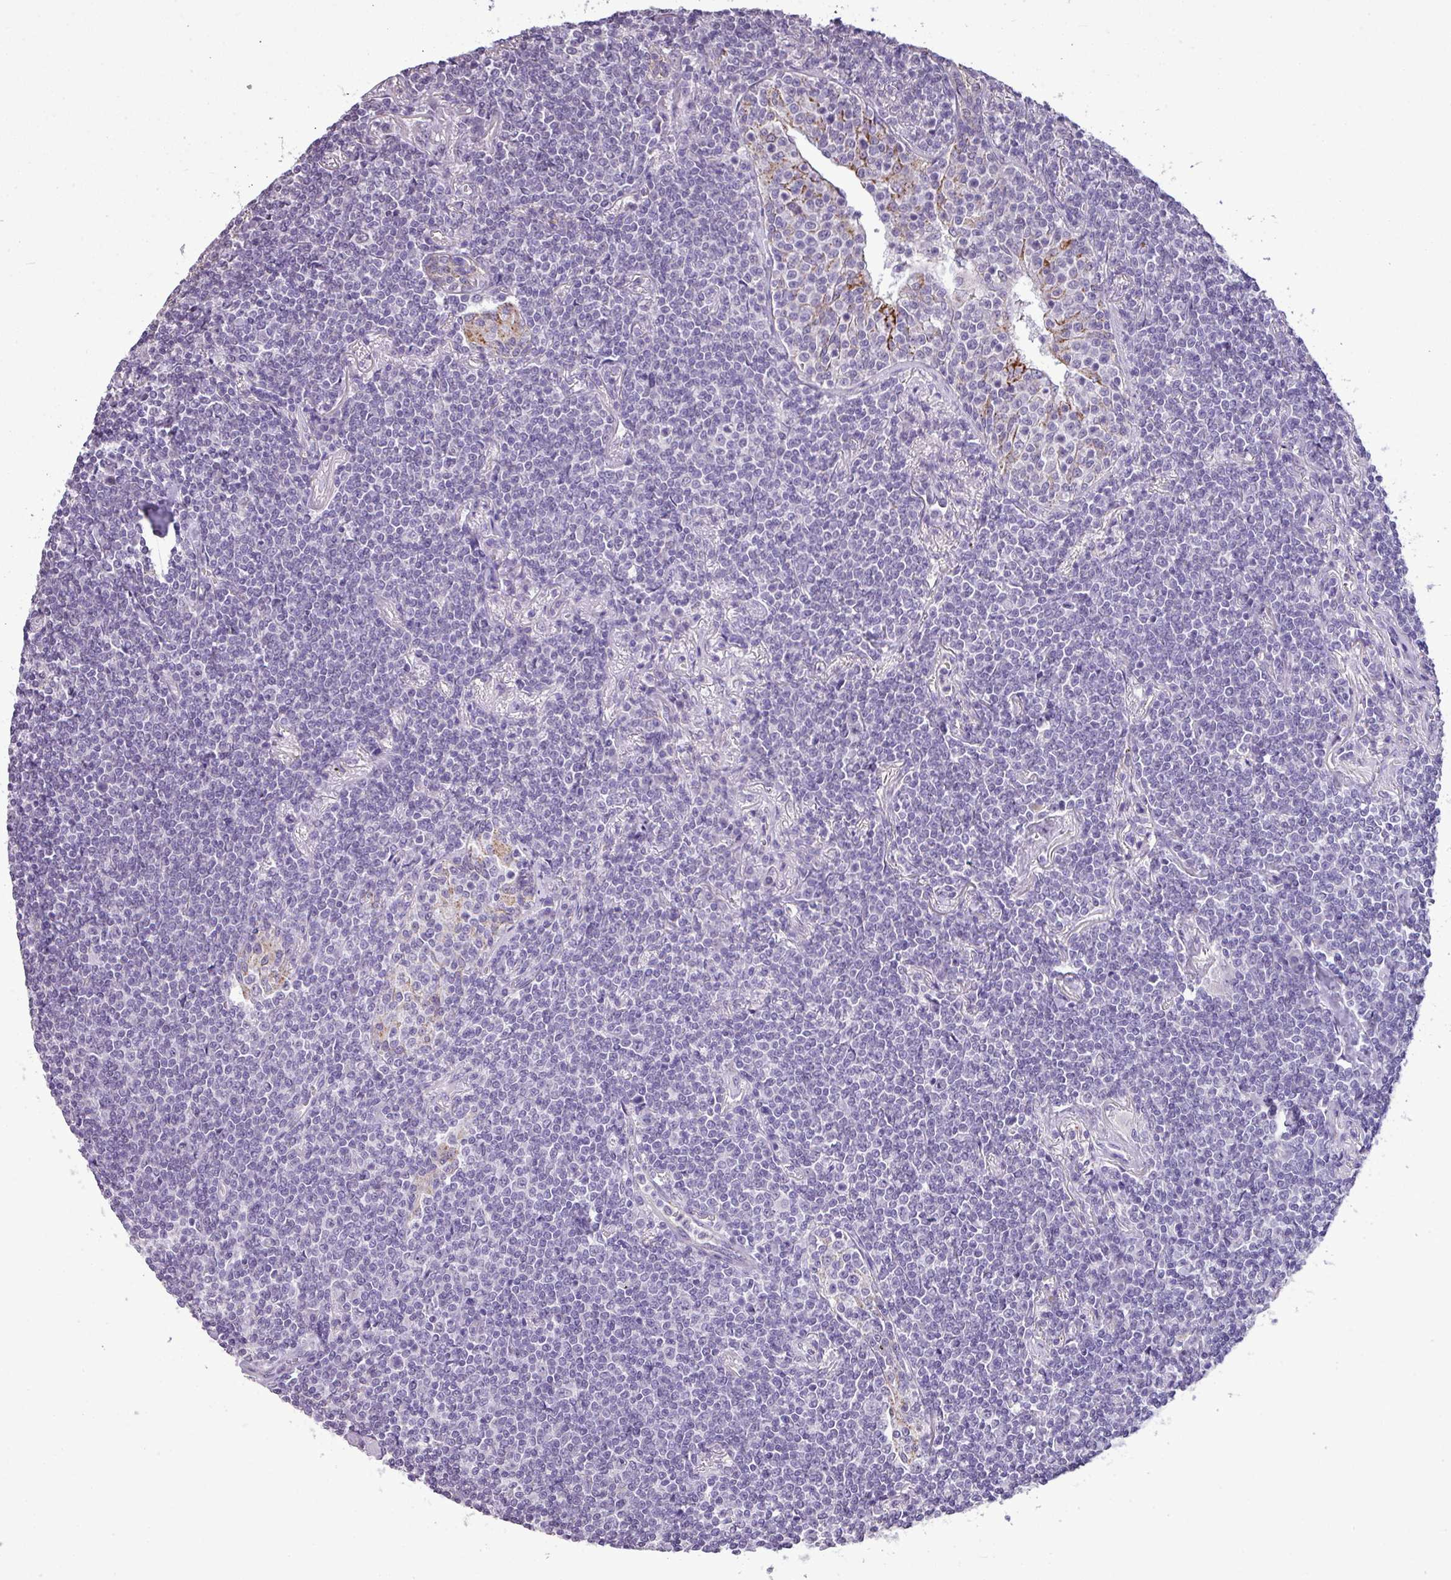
{"staining": {"intensity": "negative", "quantity": "none", "location": "none"}, "tissue": "lymphoma", "cell_type": "Tumor cells", "image_type": "cancer", "snomed": [{"axis": "morphology", "description": "Malignant lymphoma, non-Hodgkin's type, Low grade"}, {"axis": "topography", "description": "Lung"}], "caption": "This histopathology image is of malignant lymphoma, non-Hodgkin's type (low-grade) stained with IHC to label a protein in brown with the nuclei are counter-stained blue. There is no expression in tumor cells. (Stains: DAB (3,3'-diaminobenzidine) immunohistochemistry (IHC) with hematoxylin counter stain, Microscopy: brightfield microscopy at high magnification).", "gene": "ALDH2", "patient": {"sex": "female", "age": 71}}